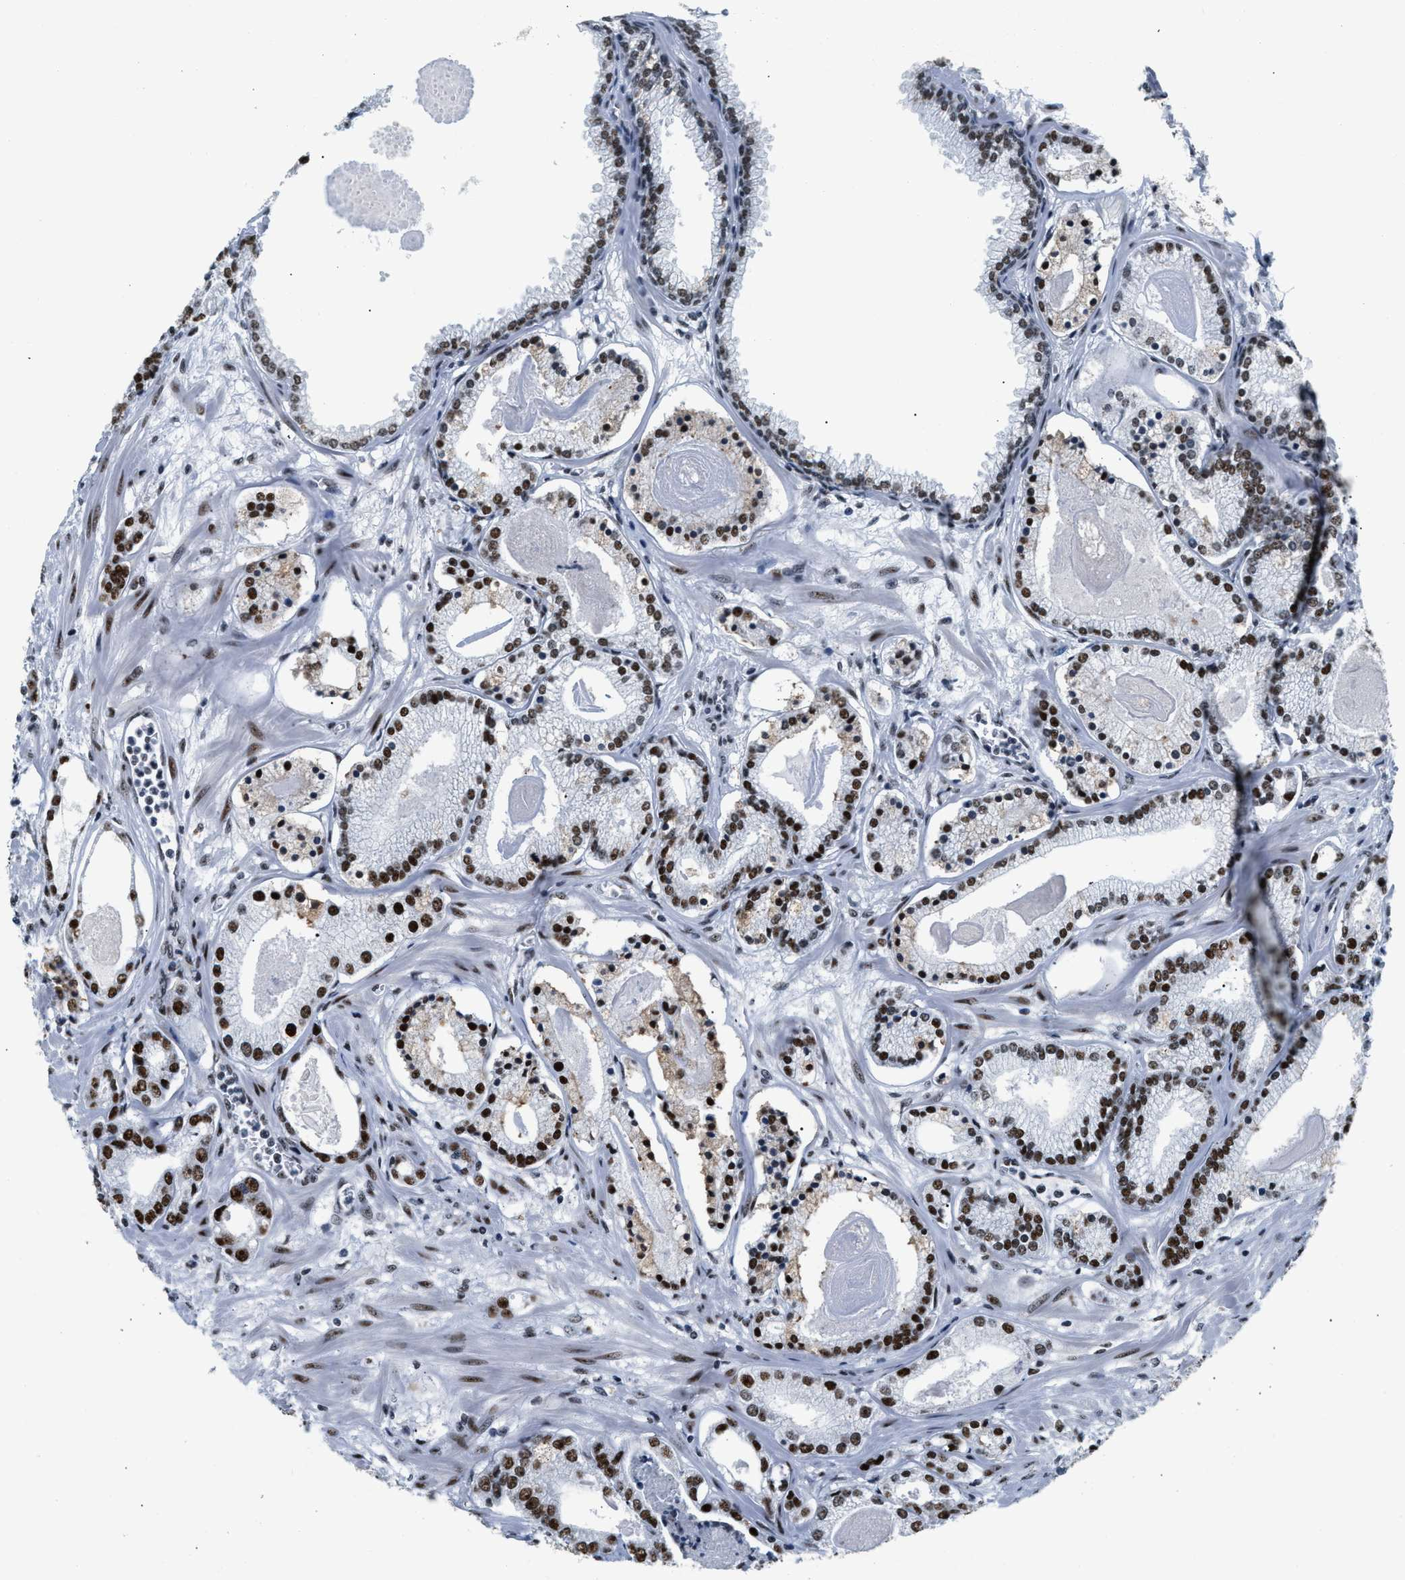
{"staining": {"intensity": "strong", "quantity": ">75%", "location": "nuclear"}, "tissue": "prostate cancer", "cell_type": "Tumor cells", "image_type": "cancer", "snomed": [{"axis": "morphology", "description": "Adenocarcinoma, Low grade"}, {"axis": "topography", "description": "Prostate"}], "caption": "Strong nuclear protein staining is appreciated in approximately >75% of tumor cells in prostate adenocarcinoma (low-grade).", "gene": "RAD50", "patient": {"sex": "male", "age": 59}}